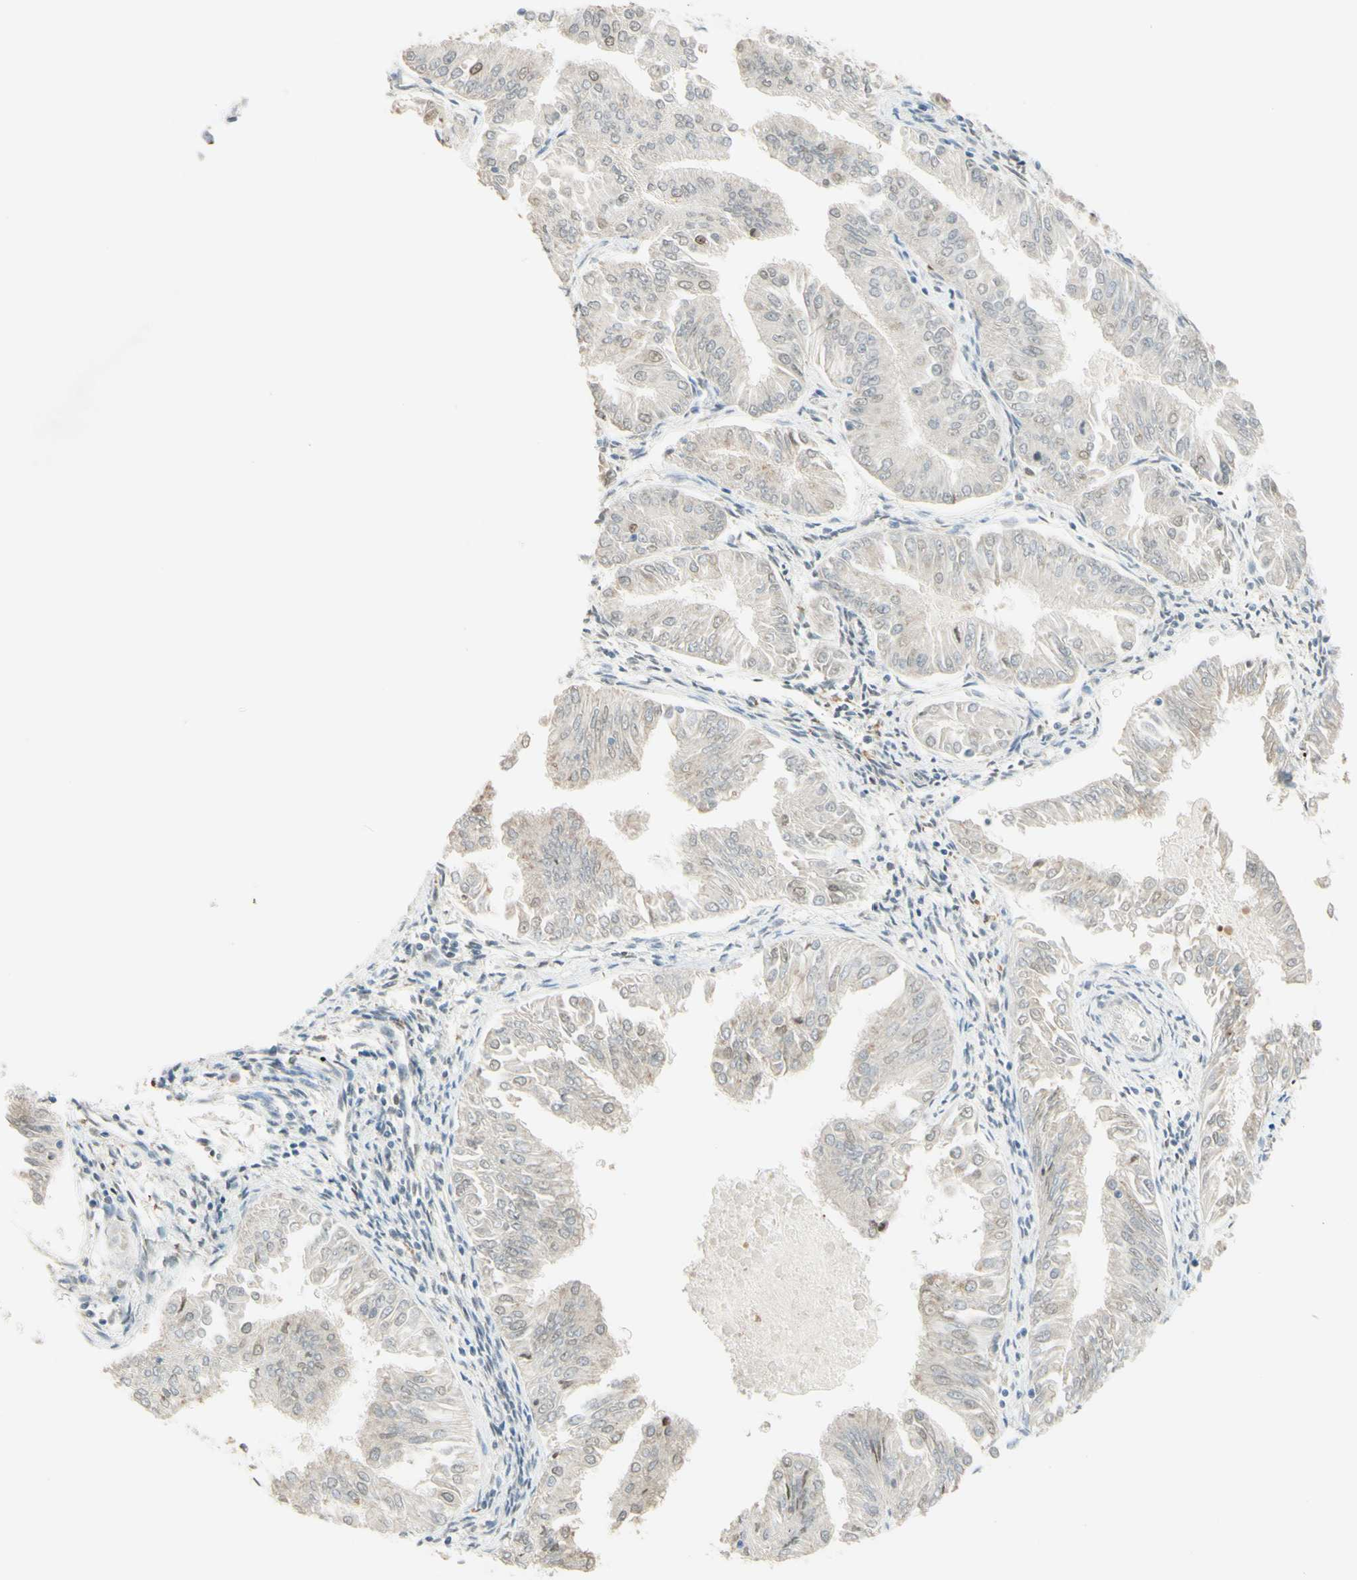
{"staining": {"intensity": "weak", "quantity": "<25%", "location": "nuclear"}, "tissue": "endometrial cancer", "cell_type": "Tumor cells", "image_type": "cancer", "snomed": [{"axis": "morphology", "description": "Adenocarcinoma, NOS"}, {"axis": "topography", "description": "Endometrium"}], "caption": "Endometrial adenocarcinoma was stained to show a protein in brown. There is no significant positivity in tumor cells. The staining was performed using DAB (3,3'-diaminobenzidine) to visualize the protein expression in brown, while the nuclei were stained in blue with hematoxylin (Magnification: 20x).", "gene": "POLB", "patient": {"sex": "female", "age": 53}}